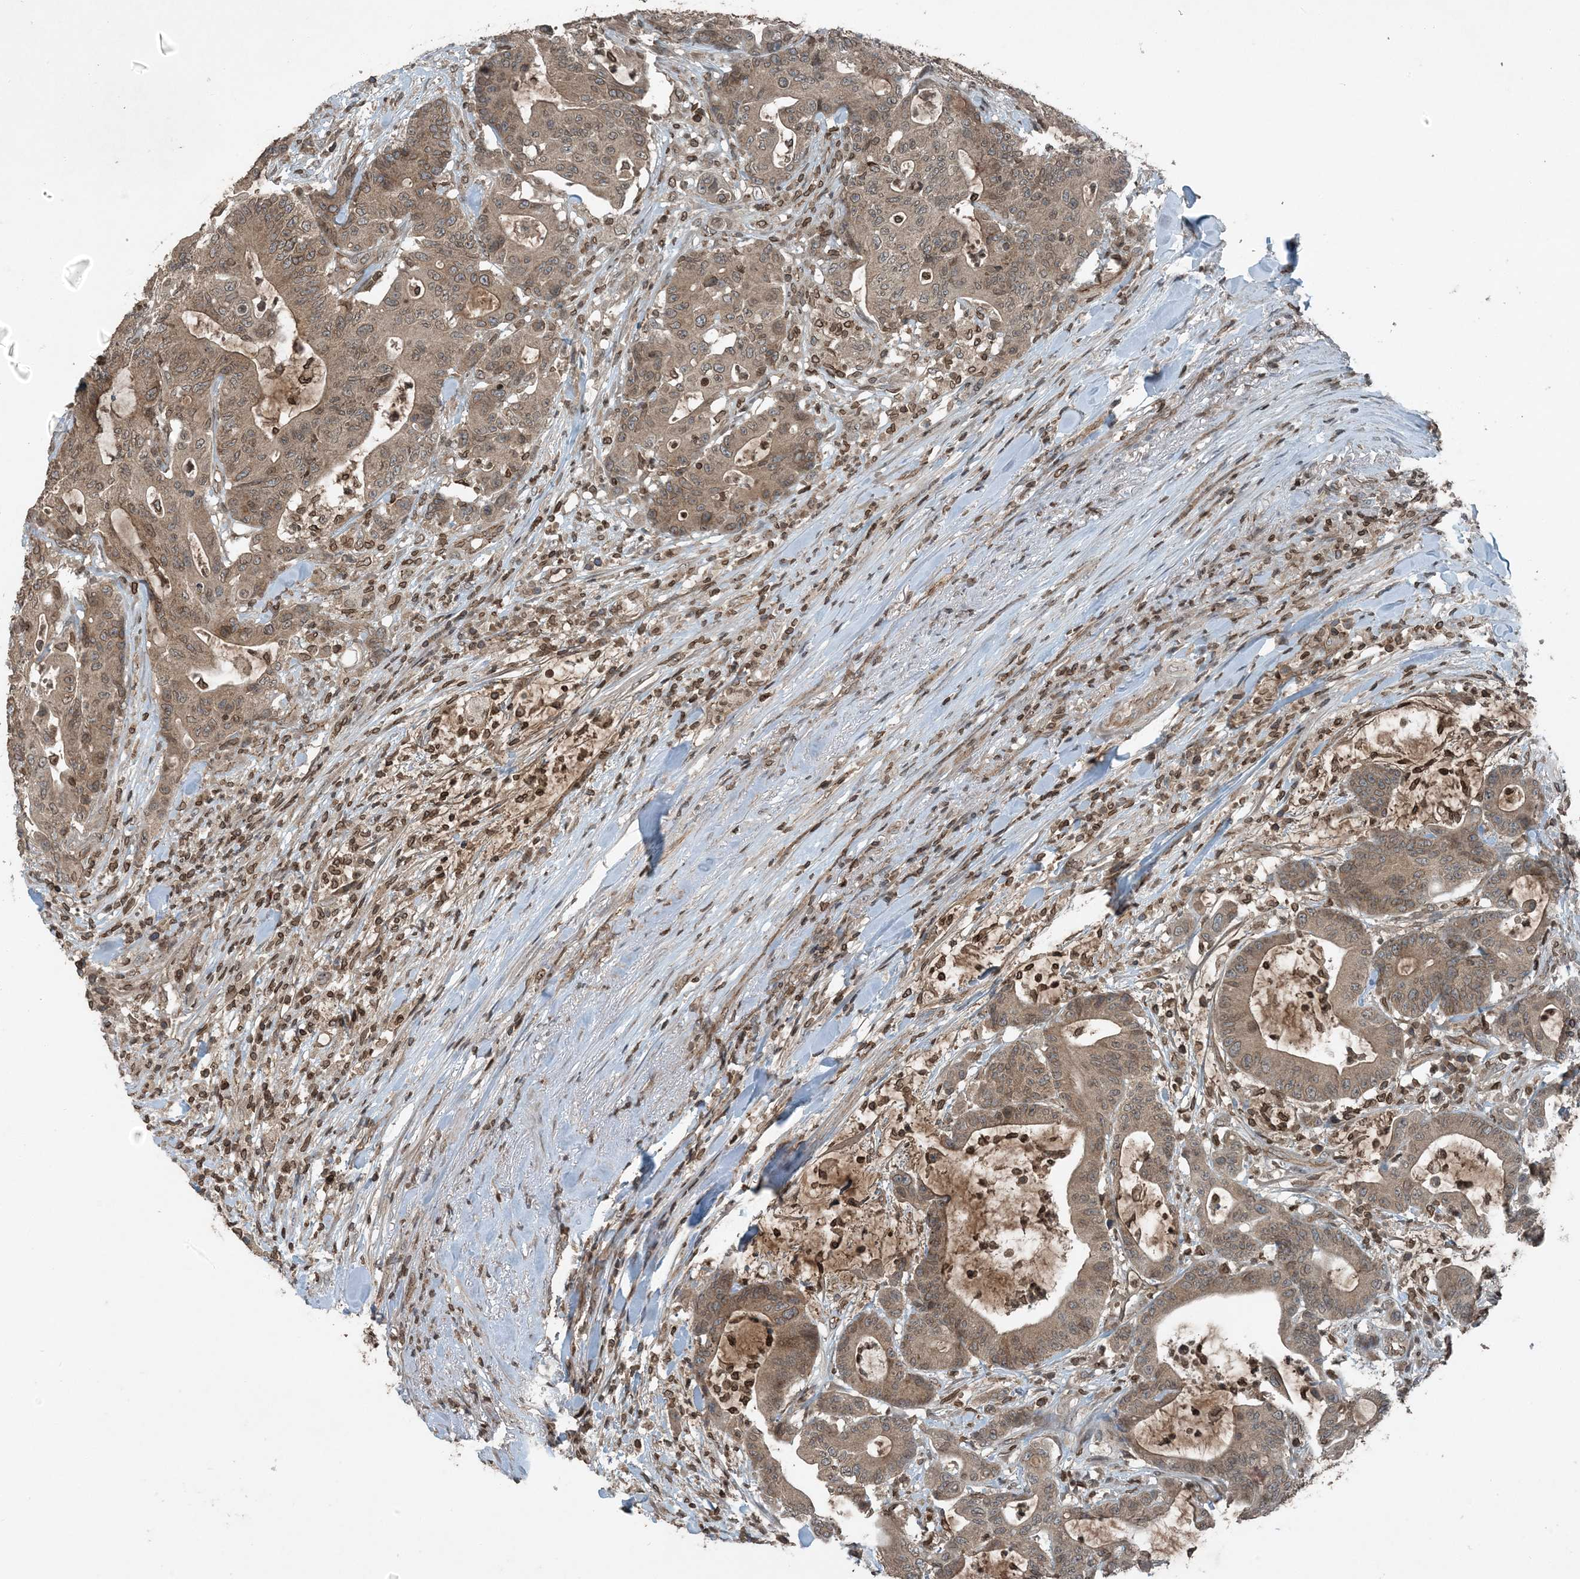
{"staining": {"intensity": "moderate", "quantity": ">75%", "location": "cytoplasmic/membranous,nuclear"}, "tissue": "colorectal cancer", "cell_type": "Tumor cells", "image_type": "cancer", "snomed": [{"axis": "morphology", "description": "Adenocarcinoma, NOS"}, {"axis": "topography", "description": "Colon"}], "caption": "A micrograph of human colorectal adenocarcinoma stained for a protein exhibits moderate cytoplasmic/membranous and nuclear brown staining in tumor cells.", "gene": "ZFAND2B", "patient": {"sex": "female", "age": 84}}